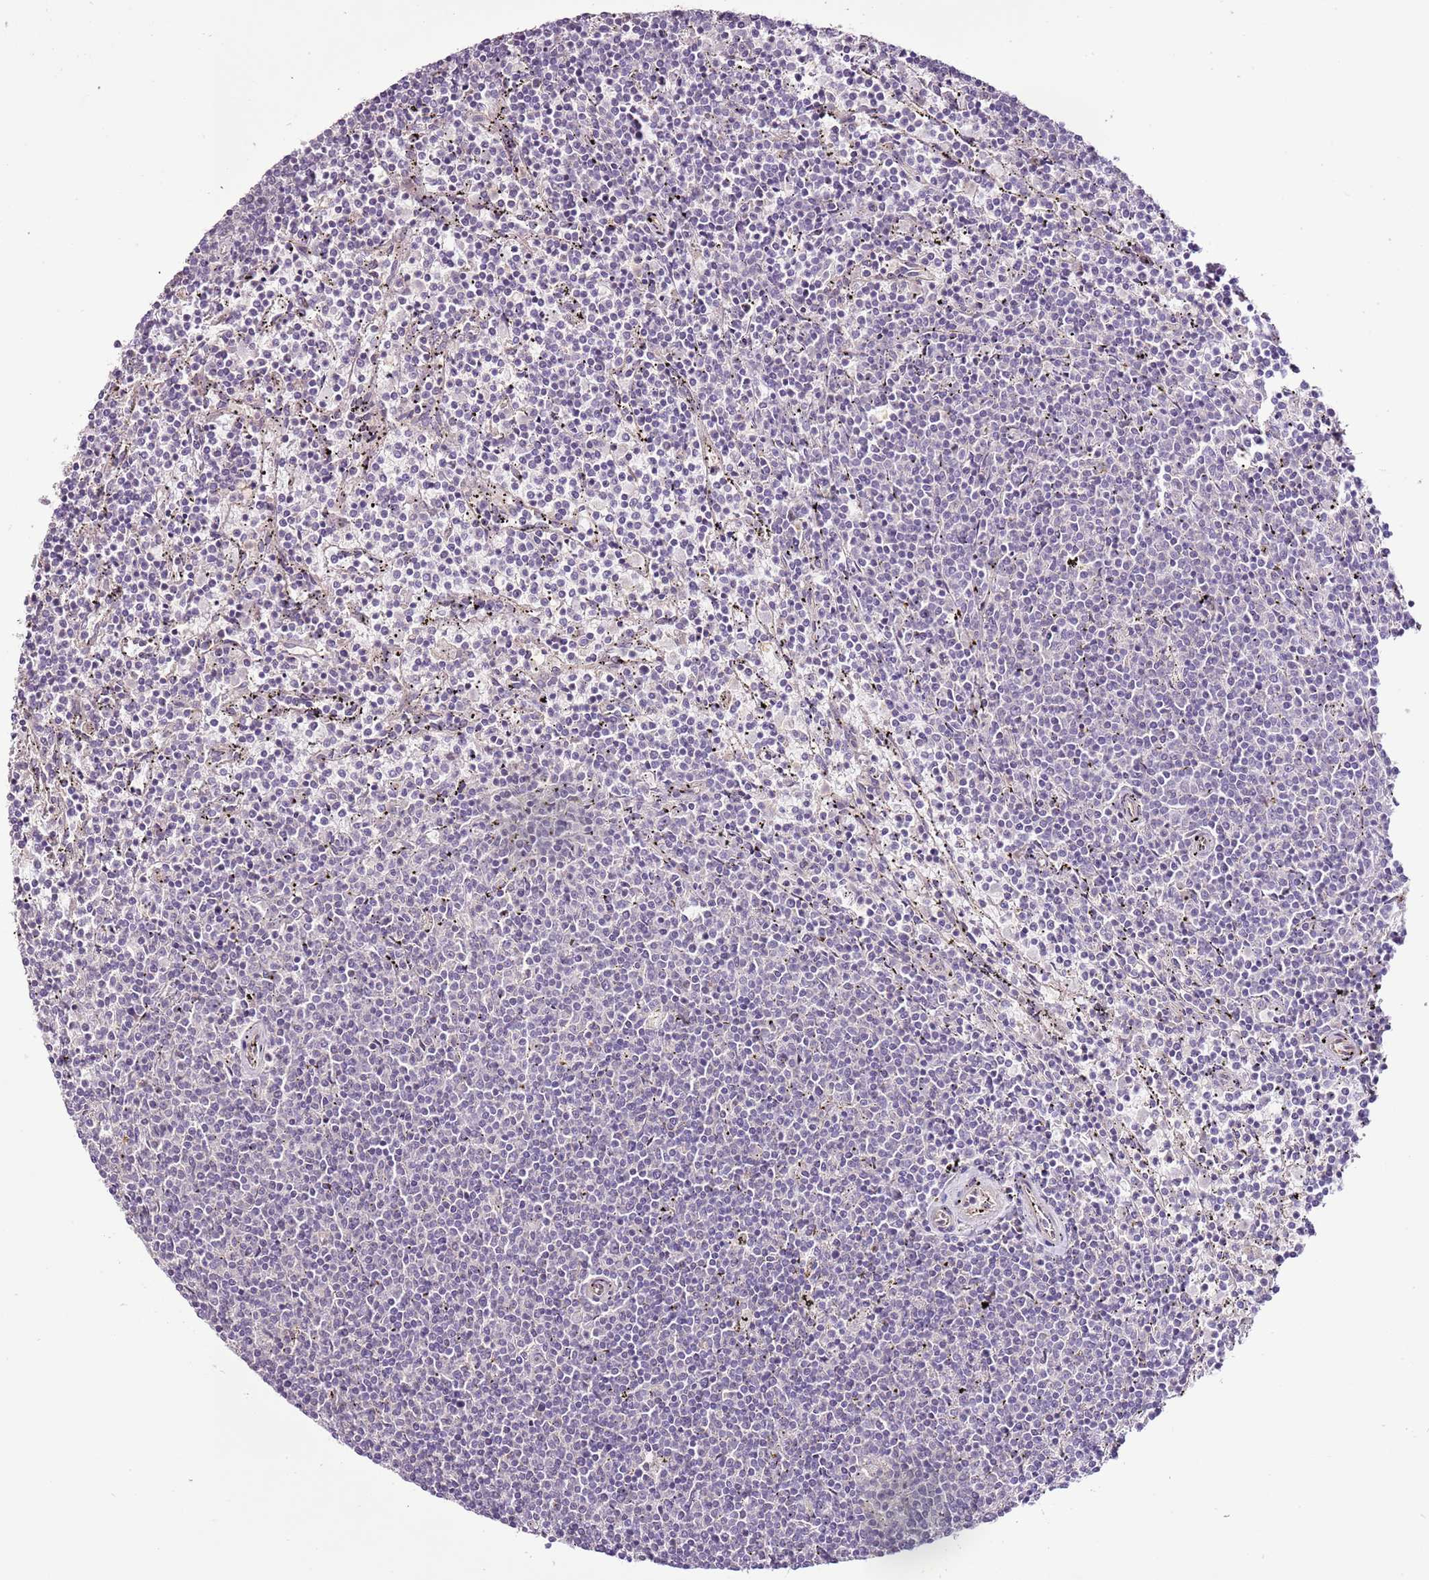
{"staining": {"intensity": "negative", "quantity": "none", "location": "none"}, "tissue": "lymphoma", "cell_type": "Tumor cells", "image_type": "cancer", "snomed": [{"axis": "morphology", "description": "Malignant lymphoma, non-Hodgkin's type, Low grade"}, {"axis": "topography", "description": "Spleen"}], "caption": "This is a micrograph of immunohistochemistry (IHC) staining of lymphoma, which shows no expression in tumor cells.", "gene": "CMKLR1", "patient": {"sex": "female", "age": 50}}